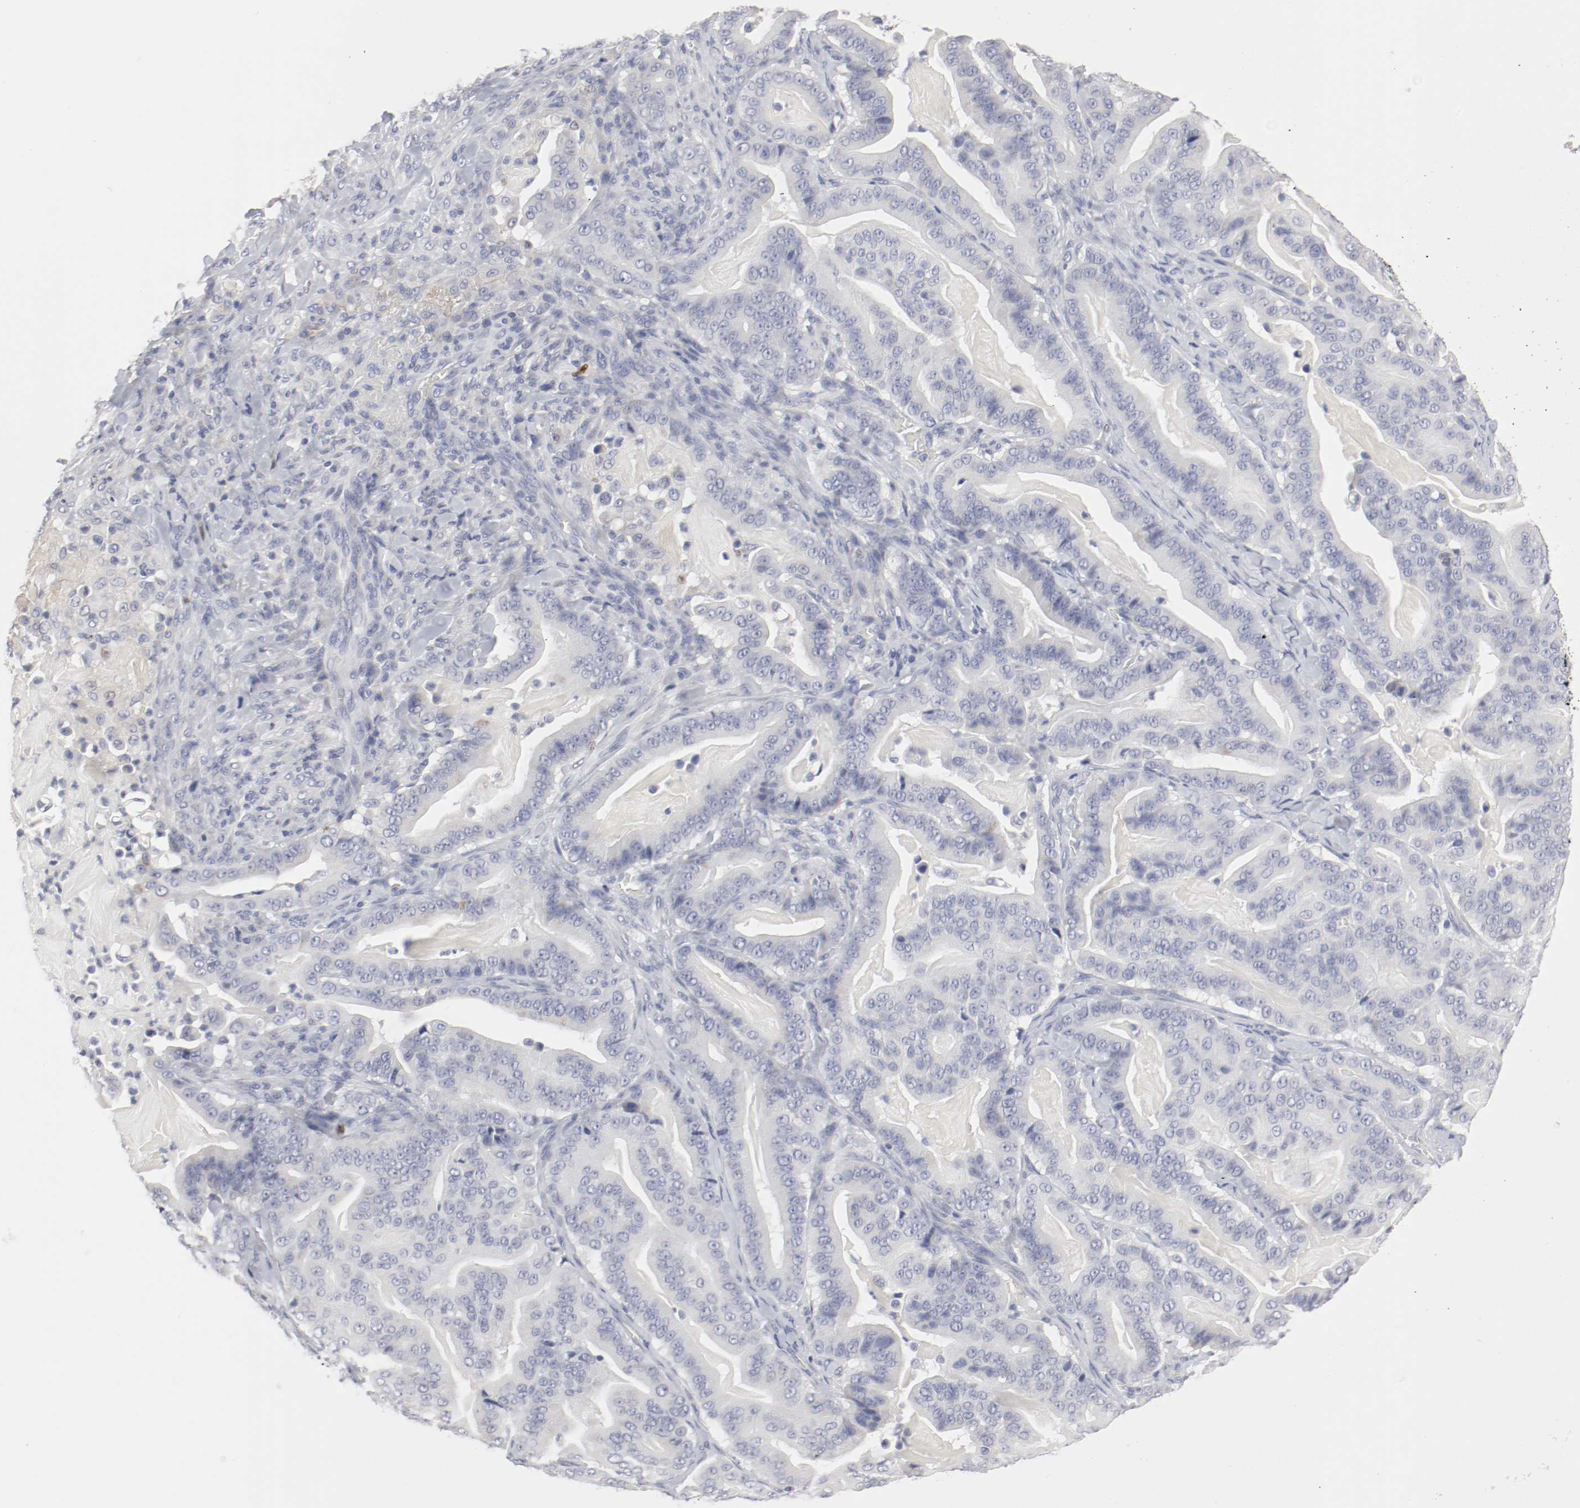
{"staining": {"intensity": "negative", "quantity": "none", "location": "none"}, "tissue": "pancreatic cancer", "cell_type": "Tumor cells", "image_type": "cancer", "snomed": [{"axis": "morphology", "description": "Adenocarcinoma, NOS"}, {"axis": "topography", "description": "Pancreas"}], "caption": "Immunohistochemistry (IHC) photomicrograph of adenocarcinoma (pancreatic) stained for a protein (brown), which demonstrates no staining in tumor cells.", "gene": "ITGAX", "patient": {"sex": "male", "age": 63}}